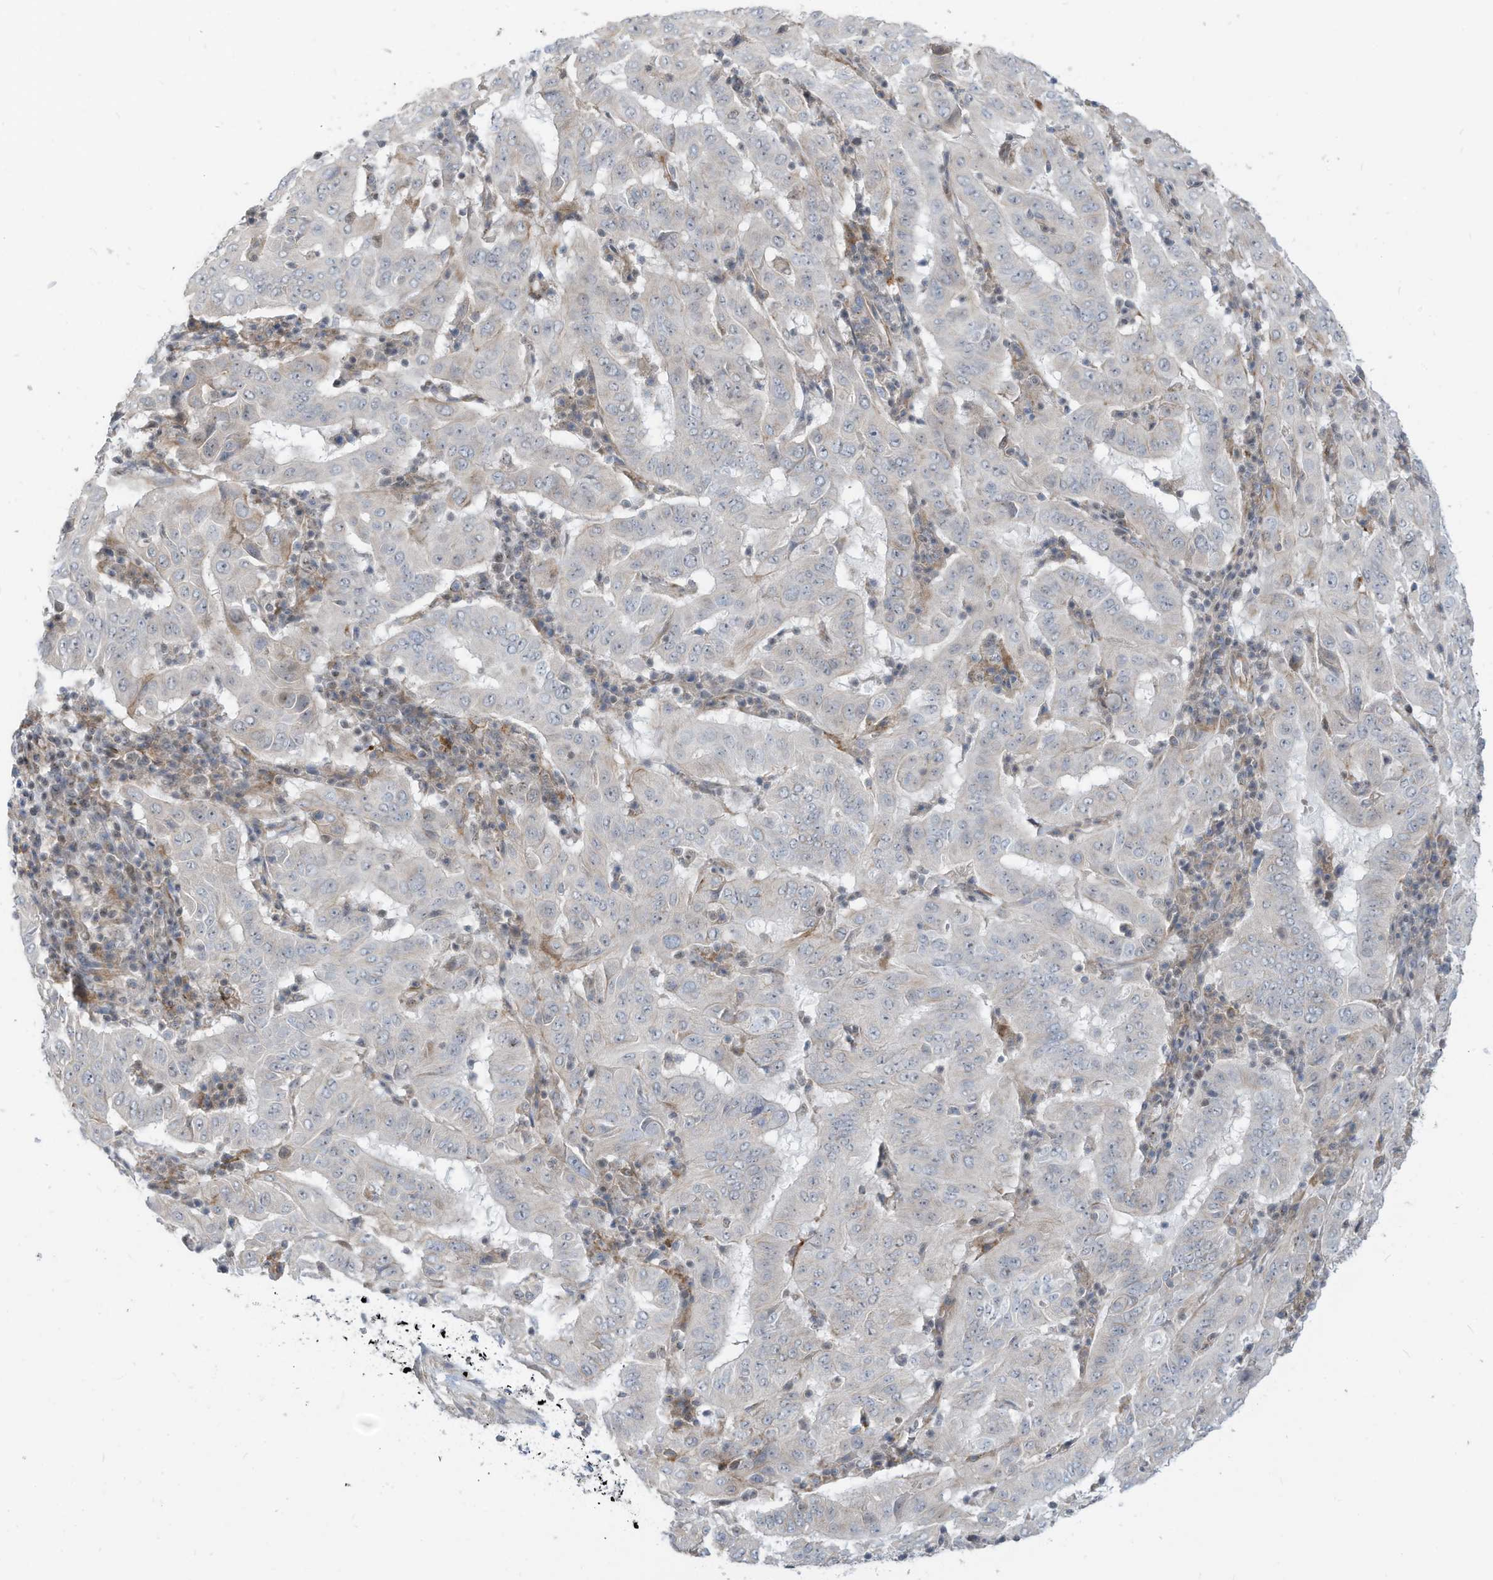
{"staining": {"intensity": "negative", "quantity": "none", "location": "none"}, "tissue": "pancreatic cancer", "cell_type": "Tumor cells", "image_type": "cancer", "snomed": [{"axis": "morphology", "description": "Adenocarcinoma, NOS"}, {"axis": "topography", "description": "Pancreas"}], "caption": "A photomicrograph of pancreatic cancer (adenocarcinoma) stained for a protein displays no brown staining in tumor cells.", "gene": "GPATCH3", "patient": {"sex": "male", "age": 63}}